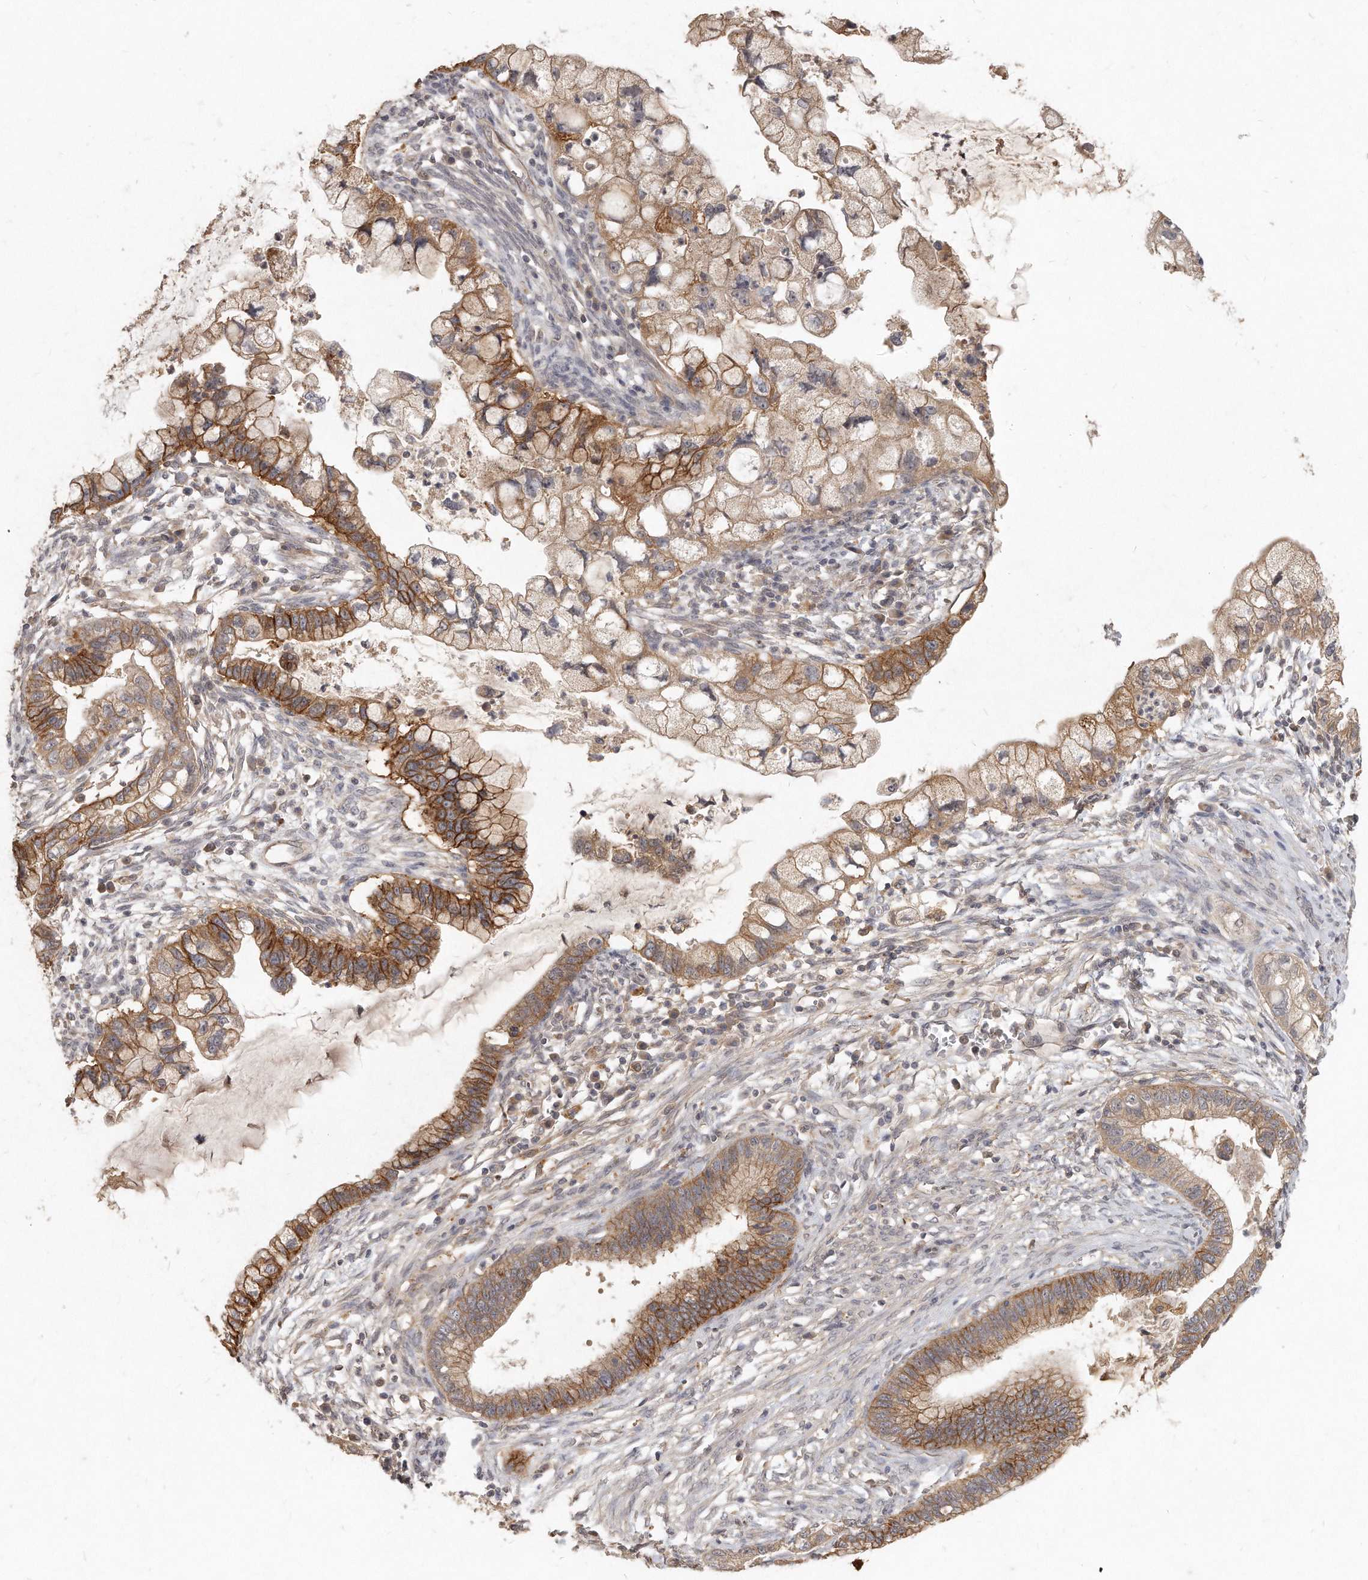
{"staining": {"intensity": "moderate", "quantity": ">75%", "location": "cytoplasmic/membranous"}, "tissue": "cervical cancer", "cell_type": "Tumor cells", "image_type": "cancer", "snomed": [{"axis": "morphology", "description": "Adenocarcinoma, NOS"}, {"axis": "topography", "description": "Cervix"}], "caption": "Moderate cytoplasmic/membranous protein staining is seen in about >75% of tumor cells in adenocarcinoma (cervical).", "gene": "LGALS8", "patient": {"sex": "female", "age": 44}}